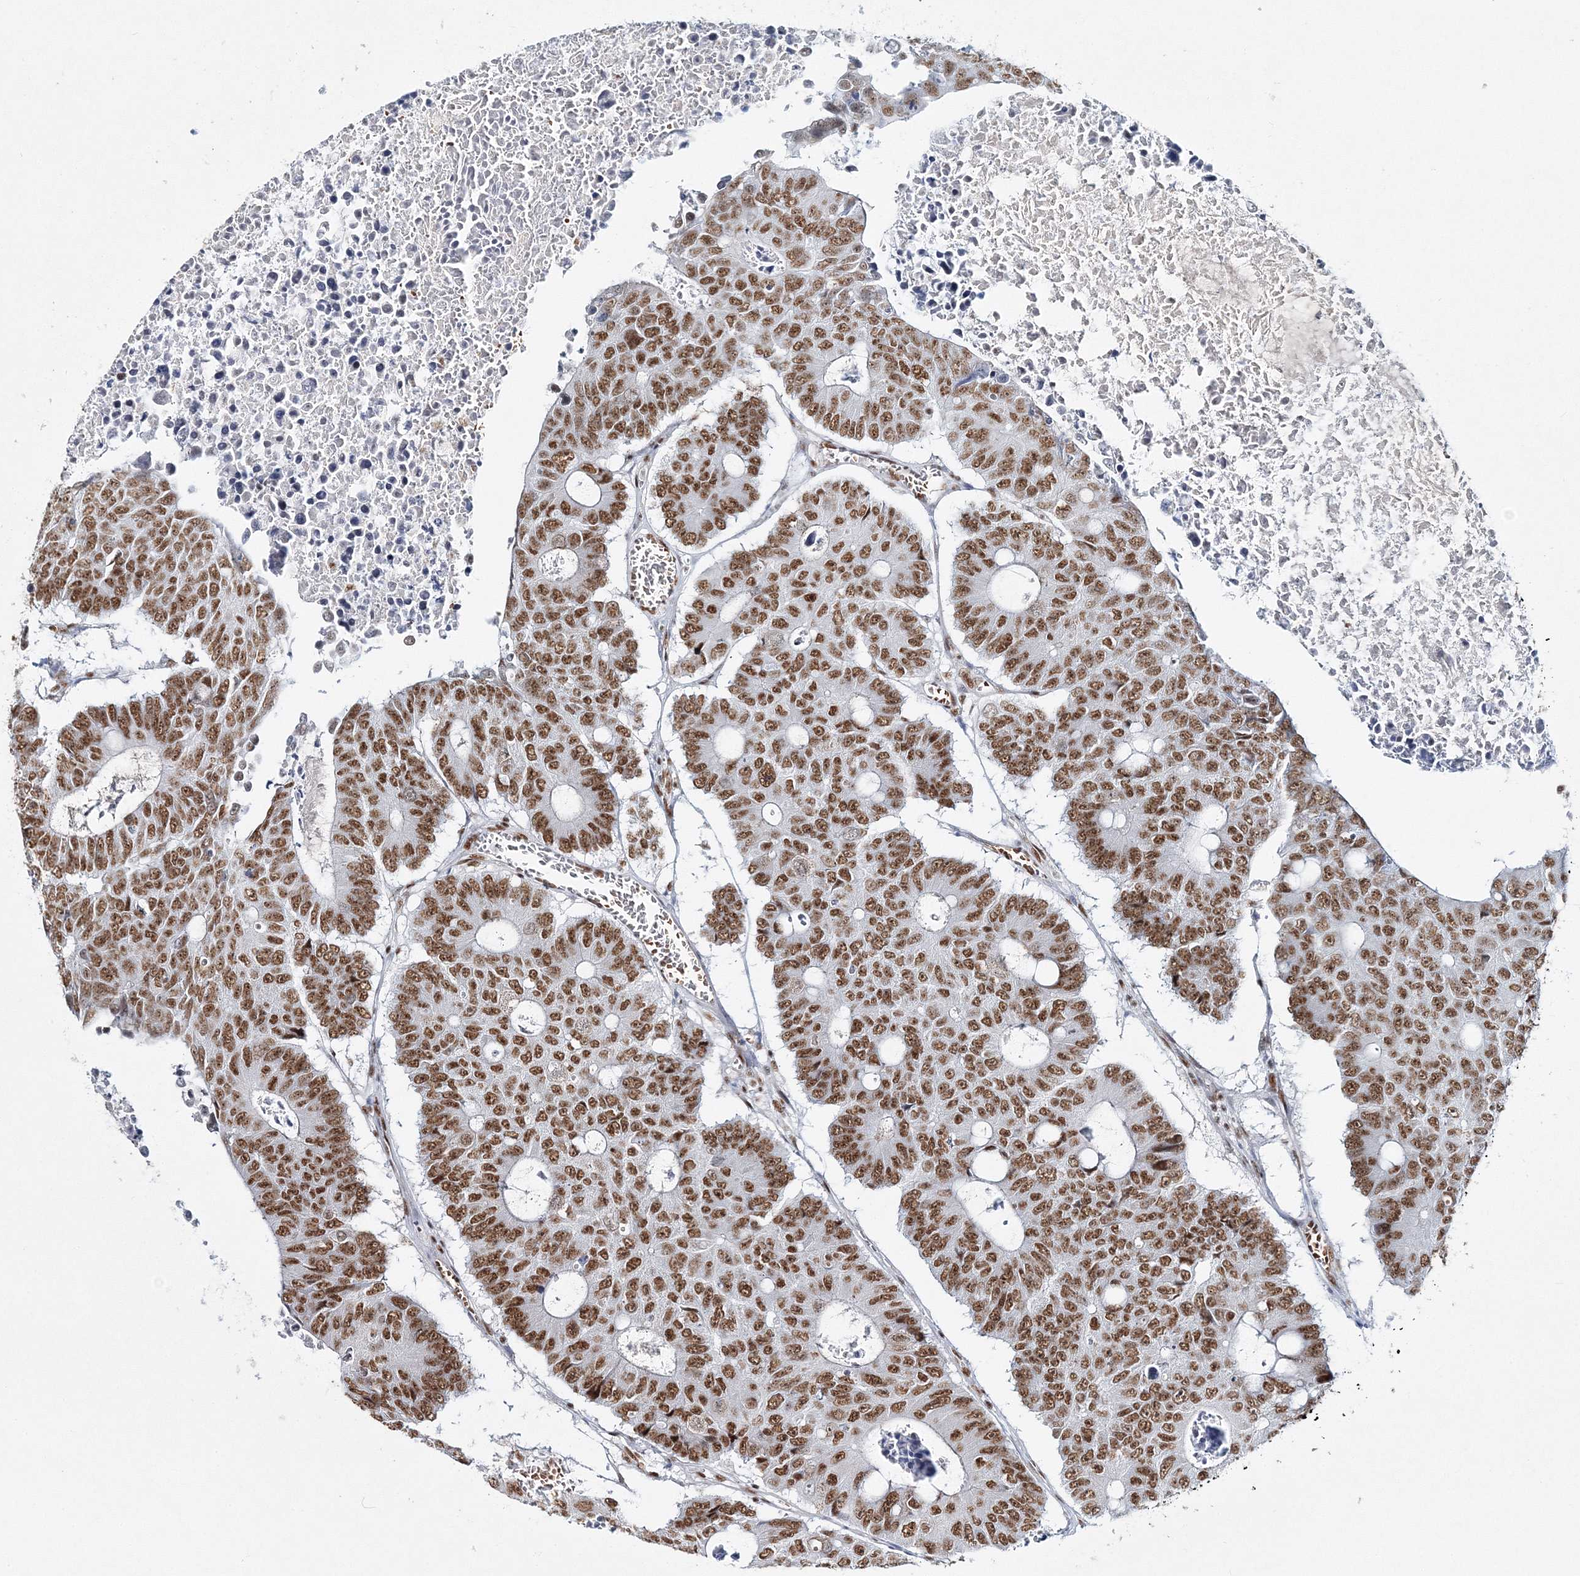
{"staining": {"intensity": "strong", "quantity": ">75%", "location": "nuclear"}, "tissue": "colorectal cancer", "cell_type": "Tumor cells", "image_type": "cancer", "snomed": [{"axis": "morphology", "description": "Adenocarcinoma, NOS"}, {"axis": "topography", "description": "Colon"}], "caption": "Colorectal cancer (adenocarcinoma) tissue displays strong nuclear staining in about >75% of tumor cells The staining was performed using DAB to visualize the protein expression in brown, while the nuclei were stained in blue with hematoxylin (Magnification: 20x).", "gene": "QRICH1", "patient": {"sex": "male", "age": 87}}